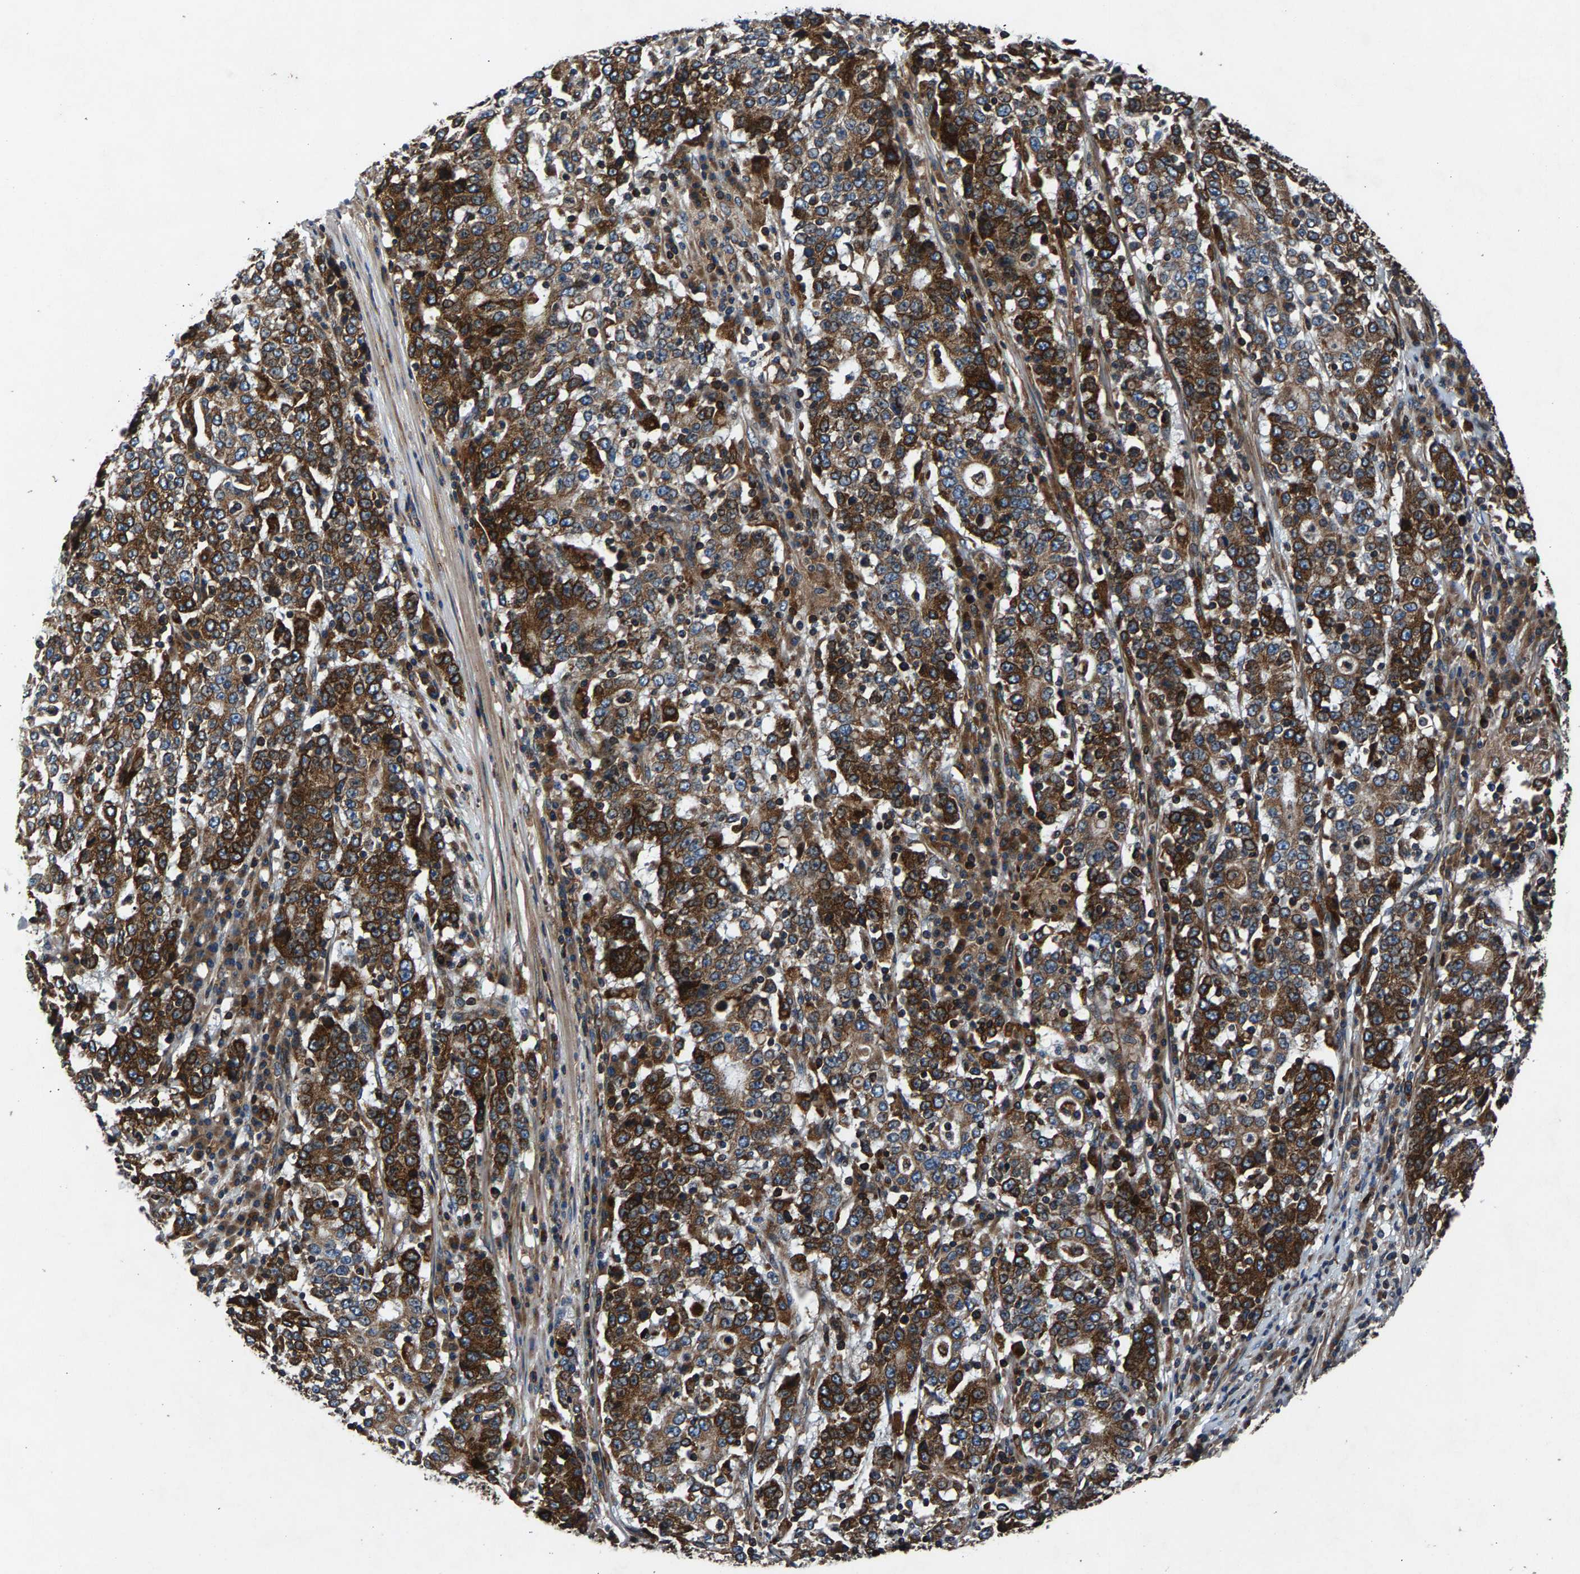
{"staining": {"intensity": "strong", "quantity": ">75%", "location": "cytoplasmic/membranous"}, "tissue": "stomach cancer", "cell_type": "Tumor cells", "image_type": "cancer", "snomed": [{"axis": "morphology", "description": "Adenocarcinoma, NOS"}, {"axis": "topography", "description": "Stomach"}], "caption": "A high-resolution micrograph shows immunohistochemistry staining of stomach adenocarcinoma, which exhibits strong cytoplasmic/membranous expression in about >75% of tumor cells.", "gene": "LPCAT1", "patient": {"sex": "male", "age": 59}}